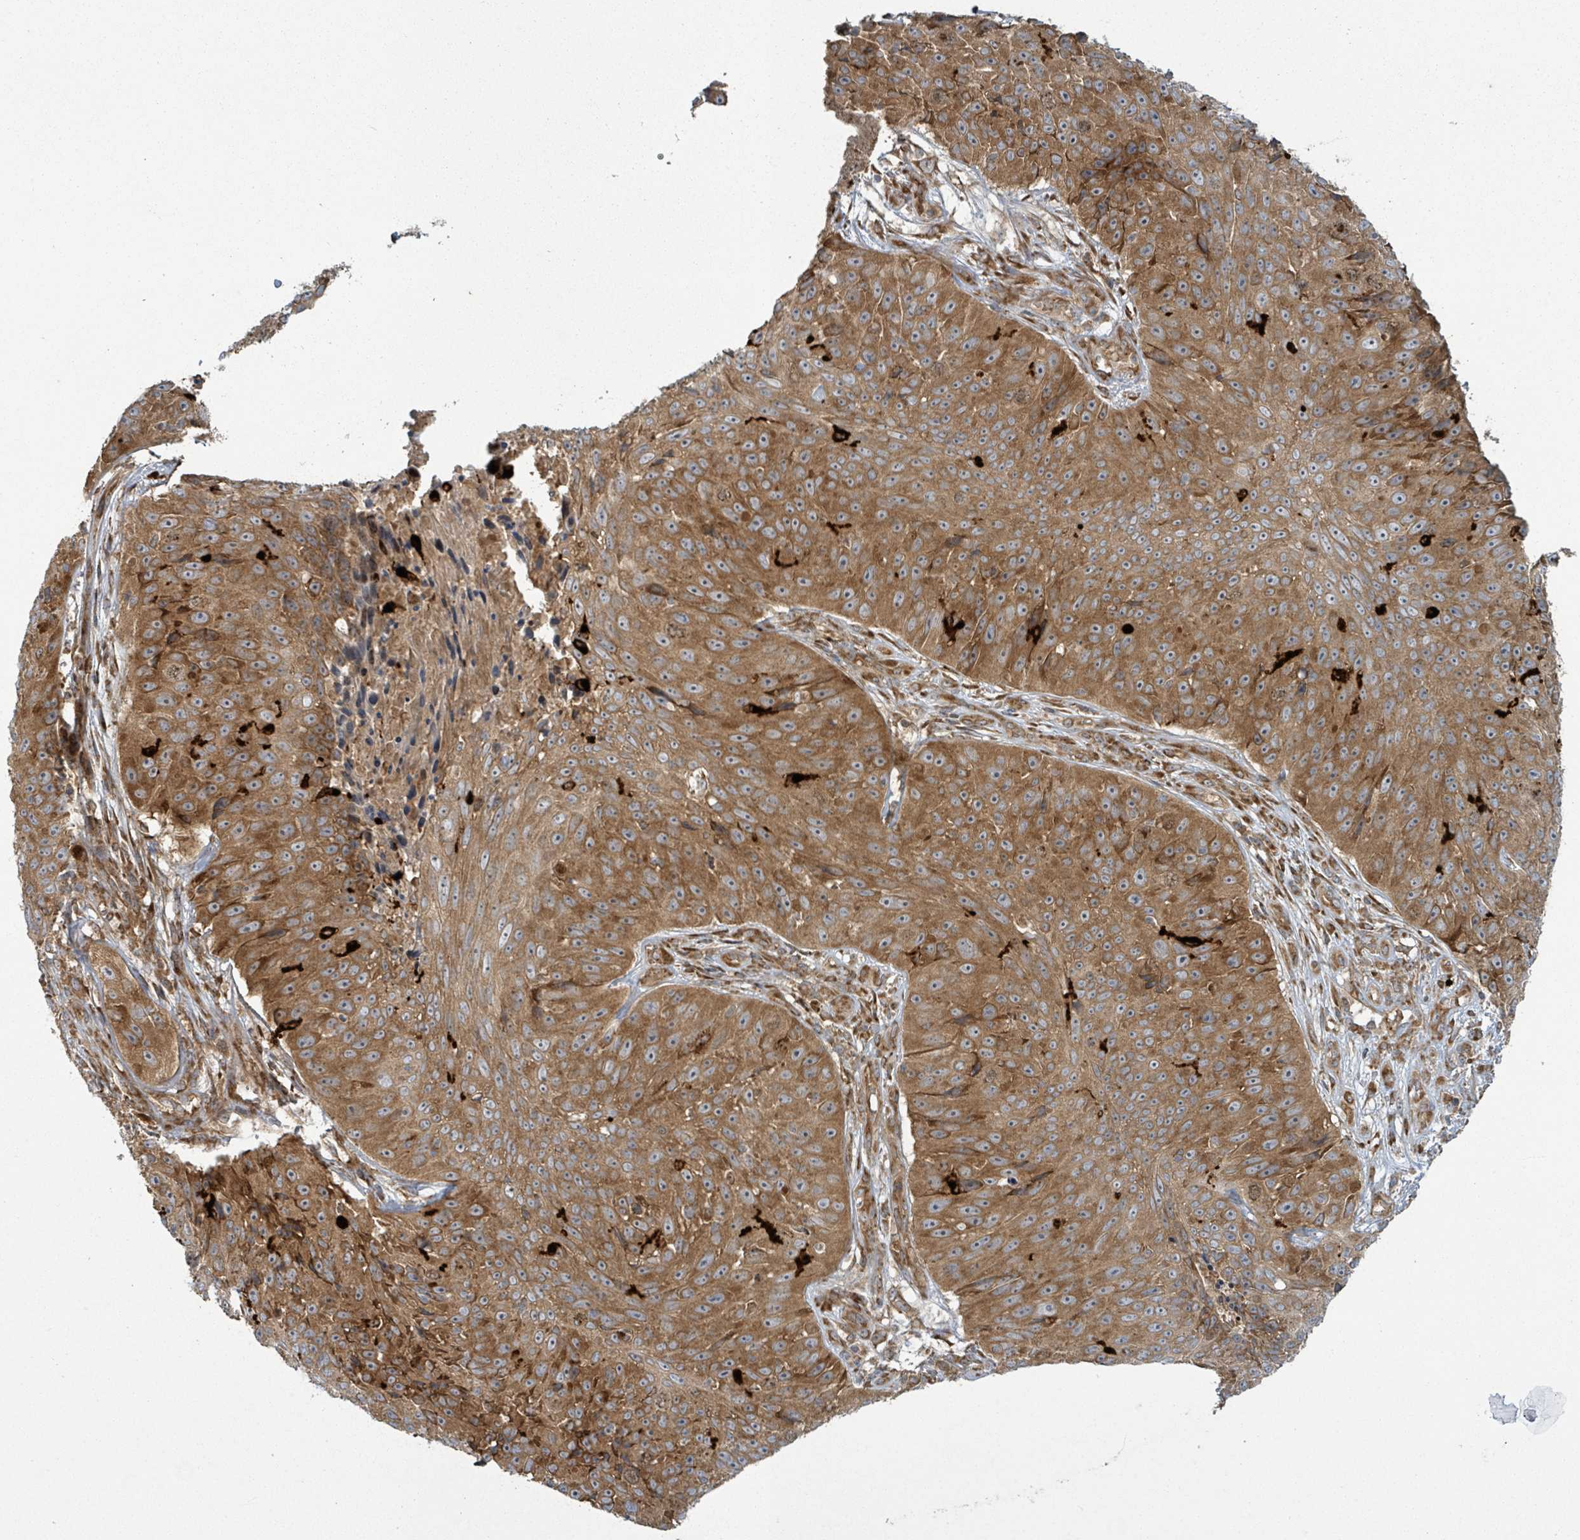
{"staining": {"intensity": "strong", "quantity": ">75%", "location": "cytoplasmic/membranous"}, "tissue": "skin cancer", "cell_type": "Tumor cells", "image_type": "cancer", "snomed": [{"axis": "morphology", "description": "Squamous cell carcinoma, NOS"}, {"axis": "topography", "description": "Skin"}], "caption": "About >75% of tumor cells in skin squamous cell carcinoma show strong cytoplasmic/membranous protein expression as visualized by brown immunohistochemical staining.", "gene": "OR51E1", "patient": {"sex": "female", "age": 87}}